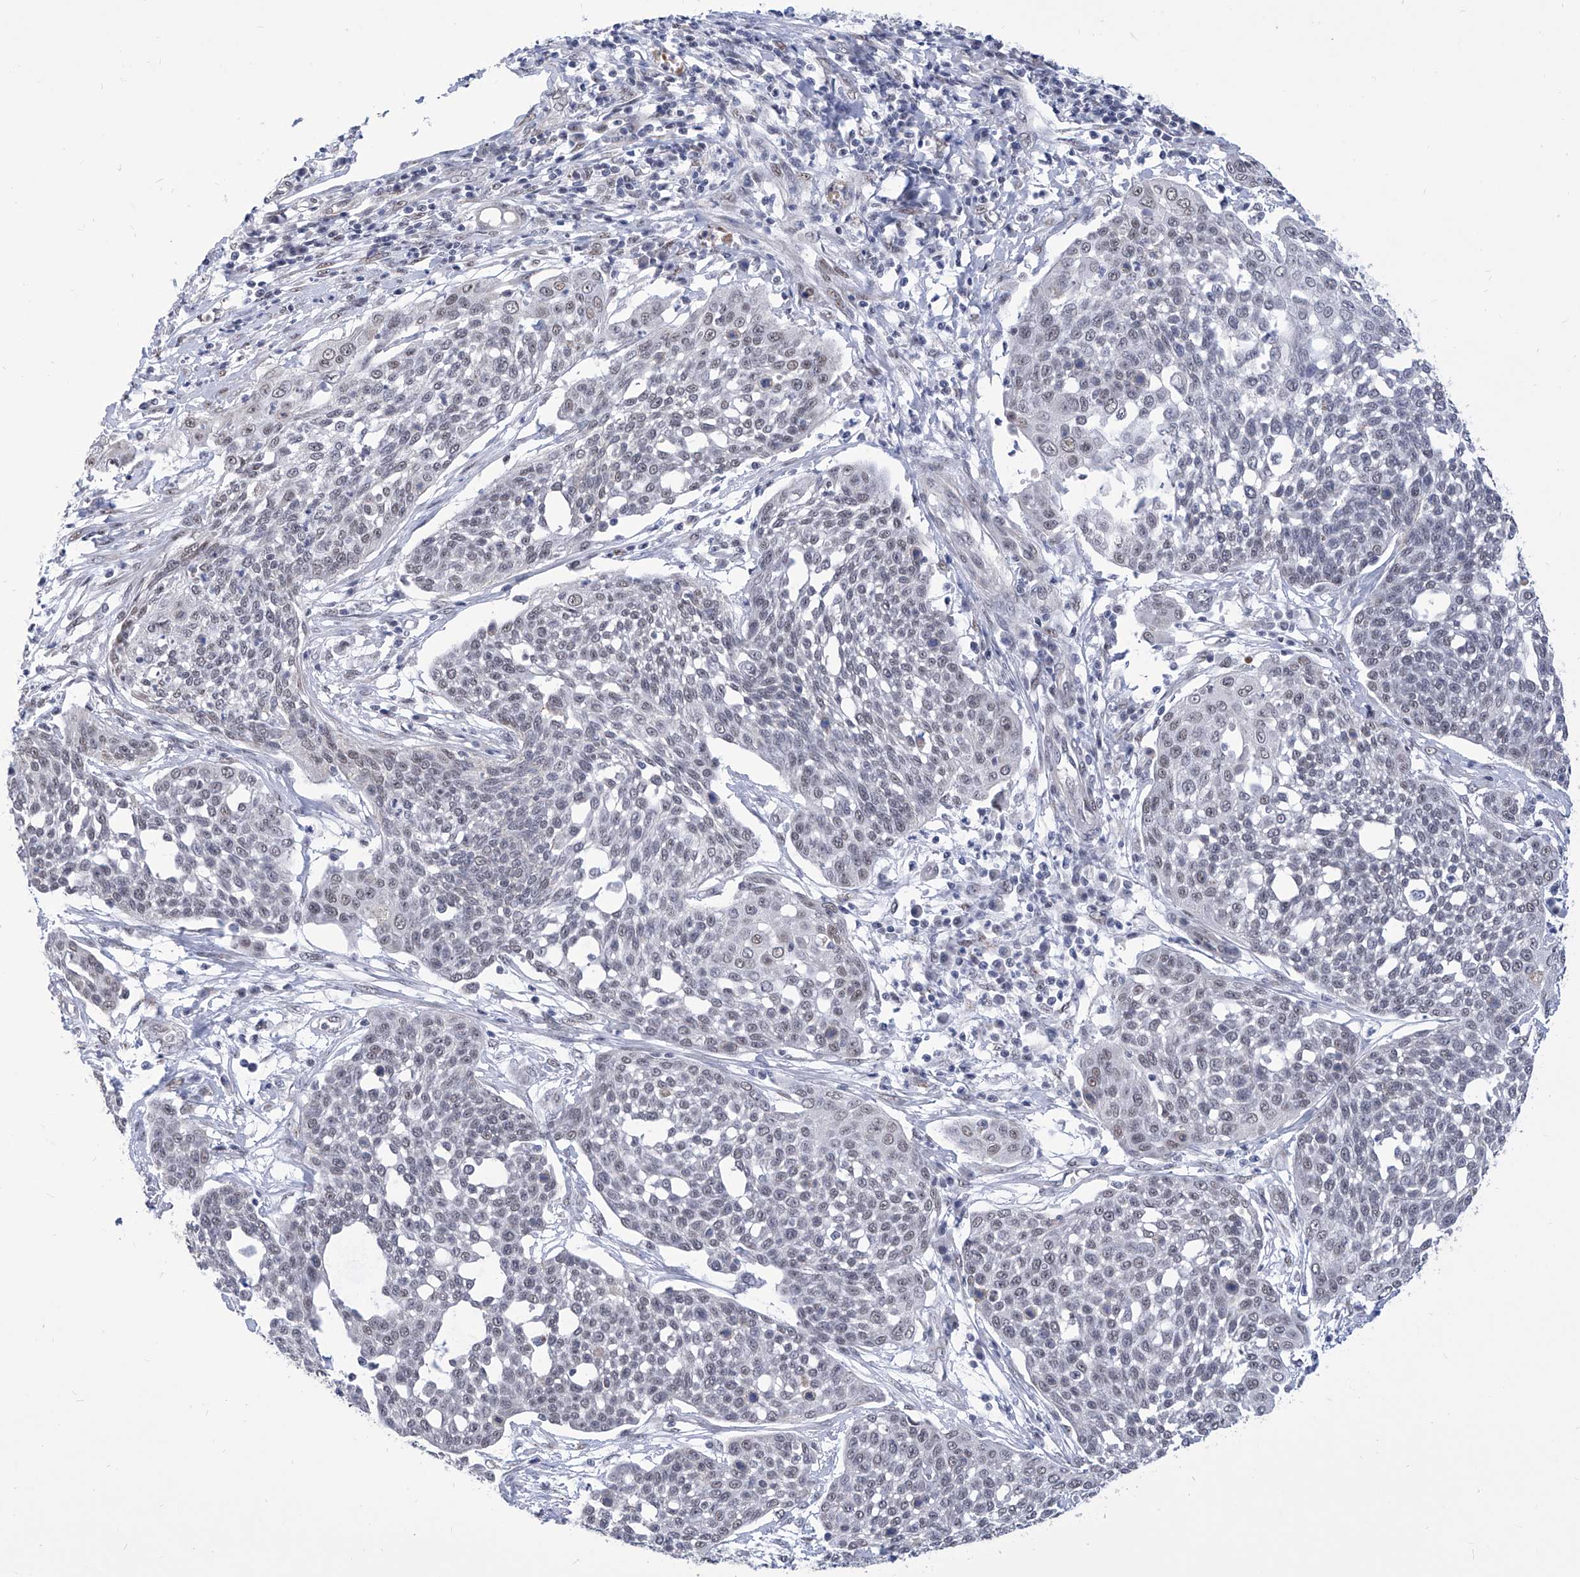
{"staining": {"intensity": "weak", "quantity": "<25%", "location": "nuclear"}, "tissue": "cervical cancer", "cell_type": "Tumor cells", "image_type": "cancer", "snomed": [{"axis": "morphology", "description": "Squamous cell carcinoma, NOS"}, {"axis": "topography", "description": "Cervix"}], "caption": "A high-resolution image shows IHC staining of cervical squamous cell carcinoma, which demonstrates no significant positivity in tumor cells. (Immunohistochemistry, brightfield microscopy, high magnification).", "gene": "SART1", "patient": {"sex": "female", "age": 34}}